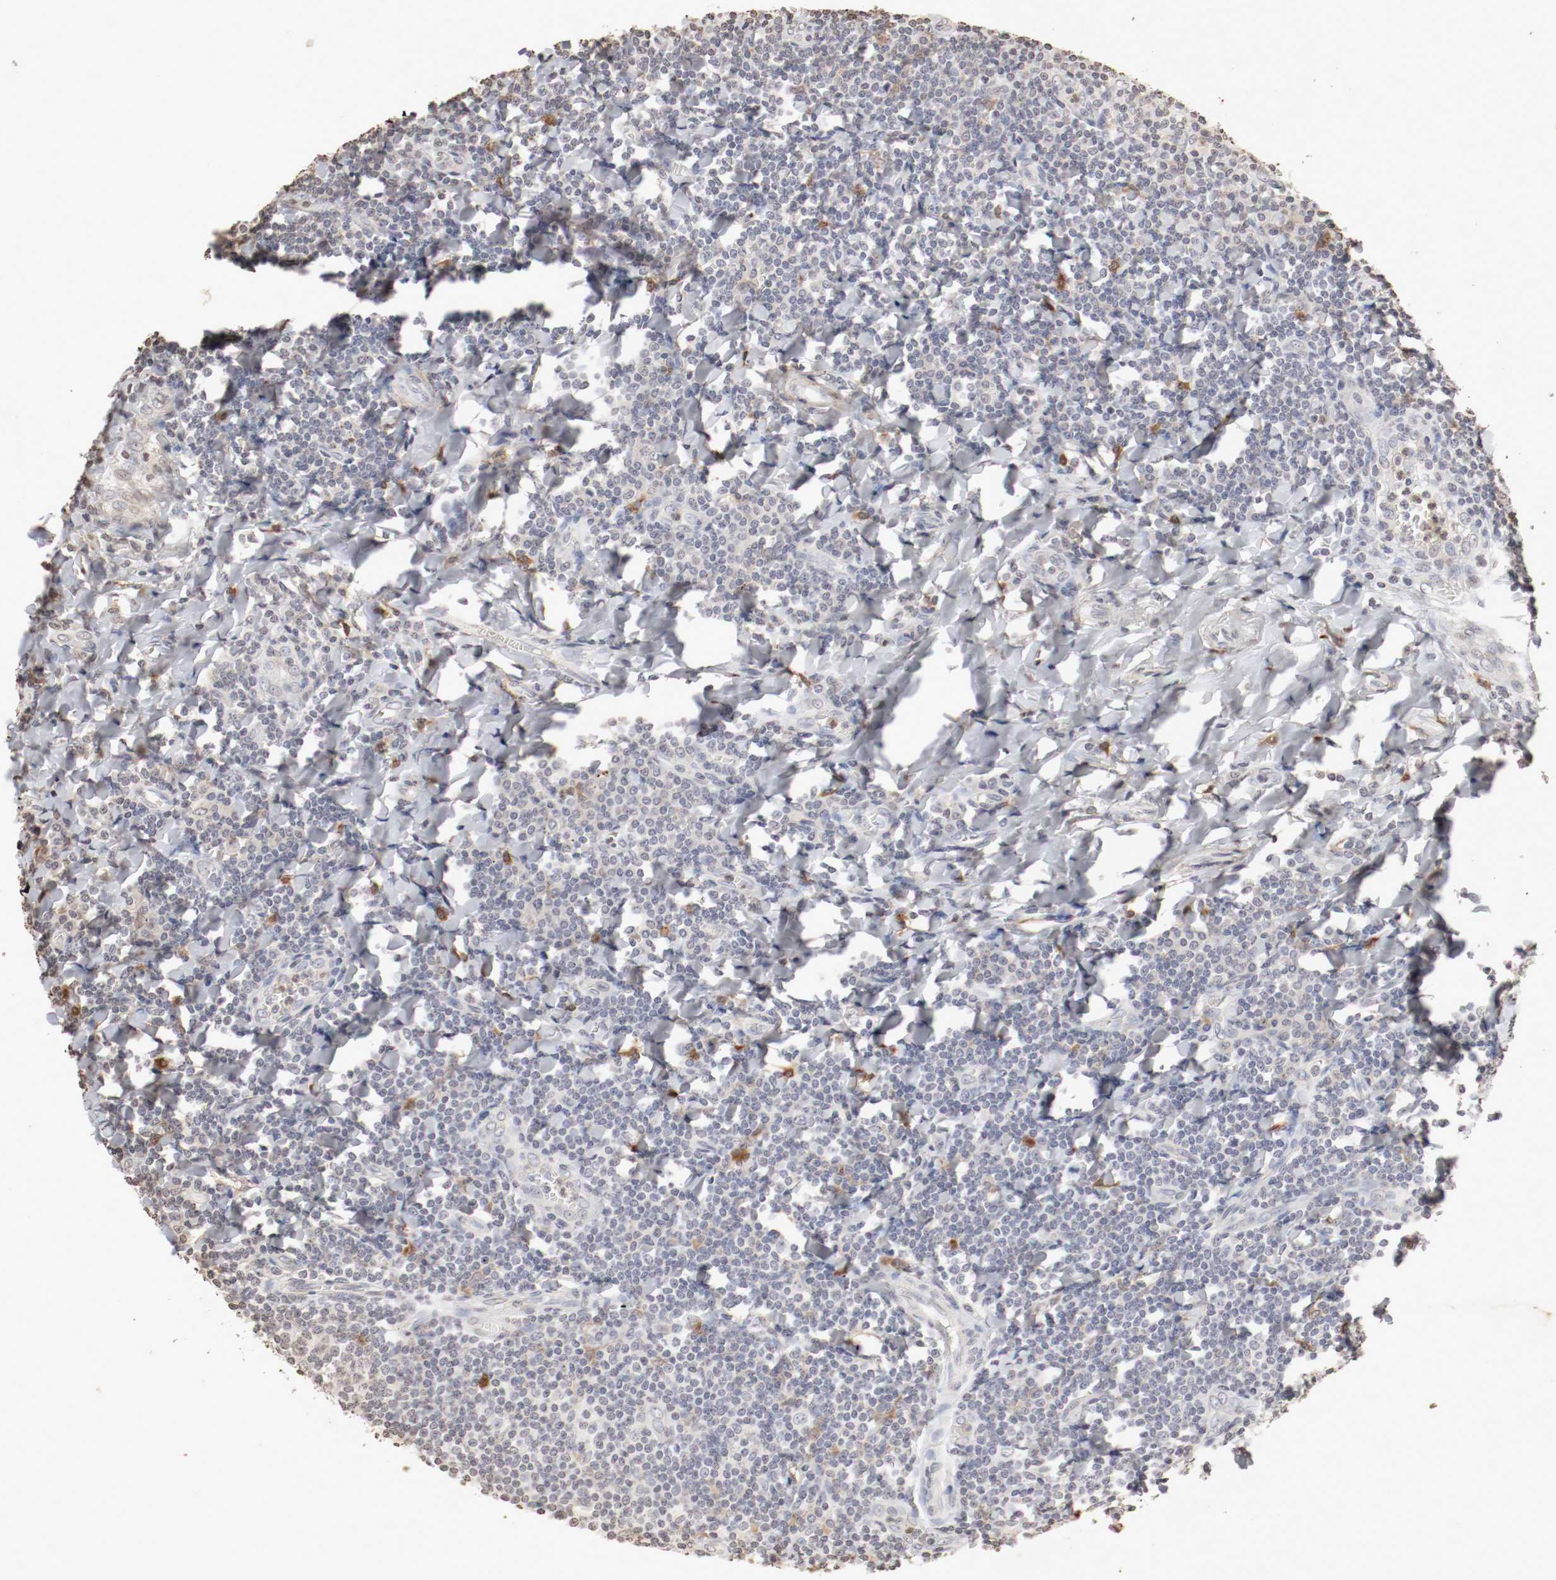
{"staining": {"intensity": "negative", "quantity": "none", "location": "none"}, "tissue": "tonsil", "cell_type": "Germinal center cells", "image_type": "normal", "snomed": [{"axis": "morphology", "description": "Normal tissue, NOS"}, {"axis": "topography", "description": "Tonsil"}], "caption": "There is no significant expression in germinal center cells of tonsil.", "gene": "WASL", "patient": {"sex": "male", "age": 31}}